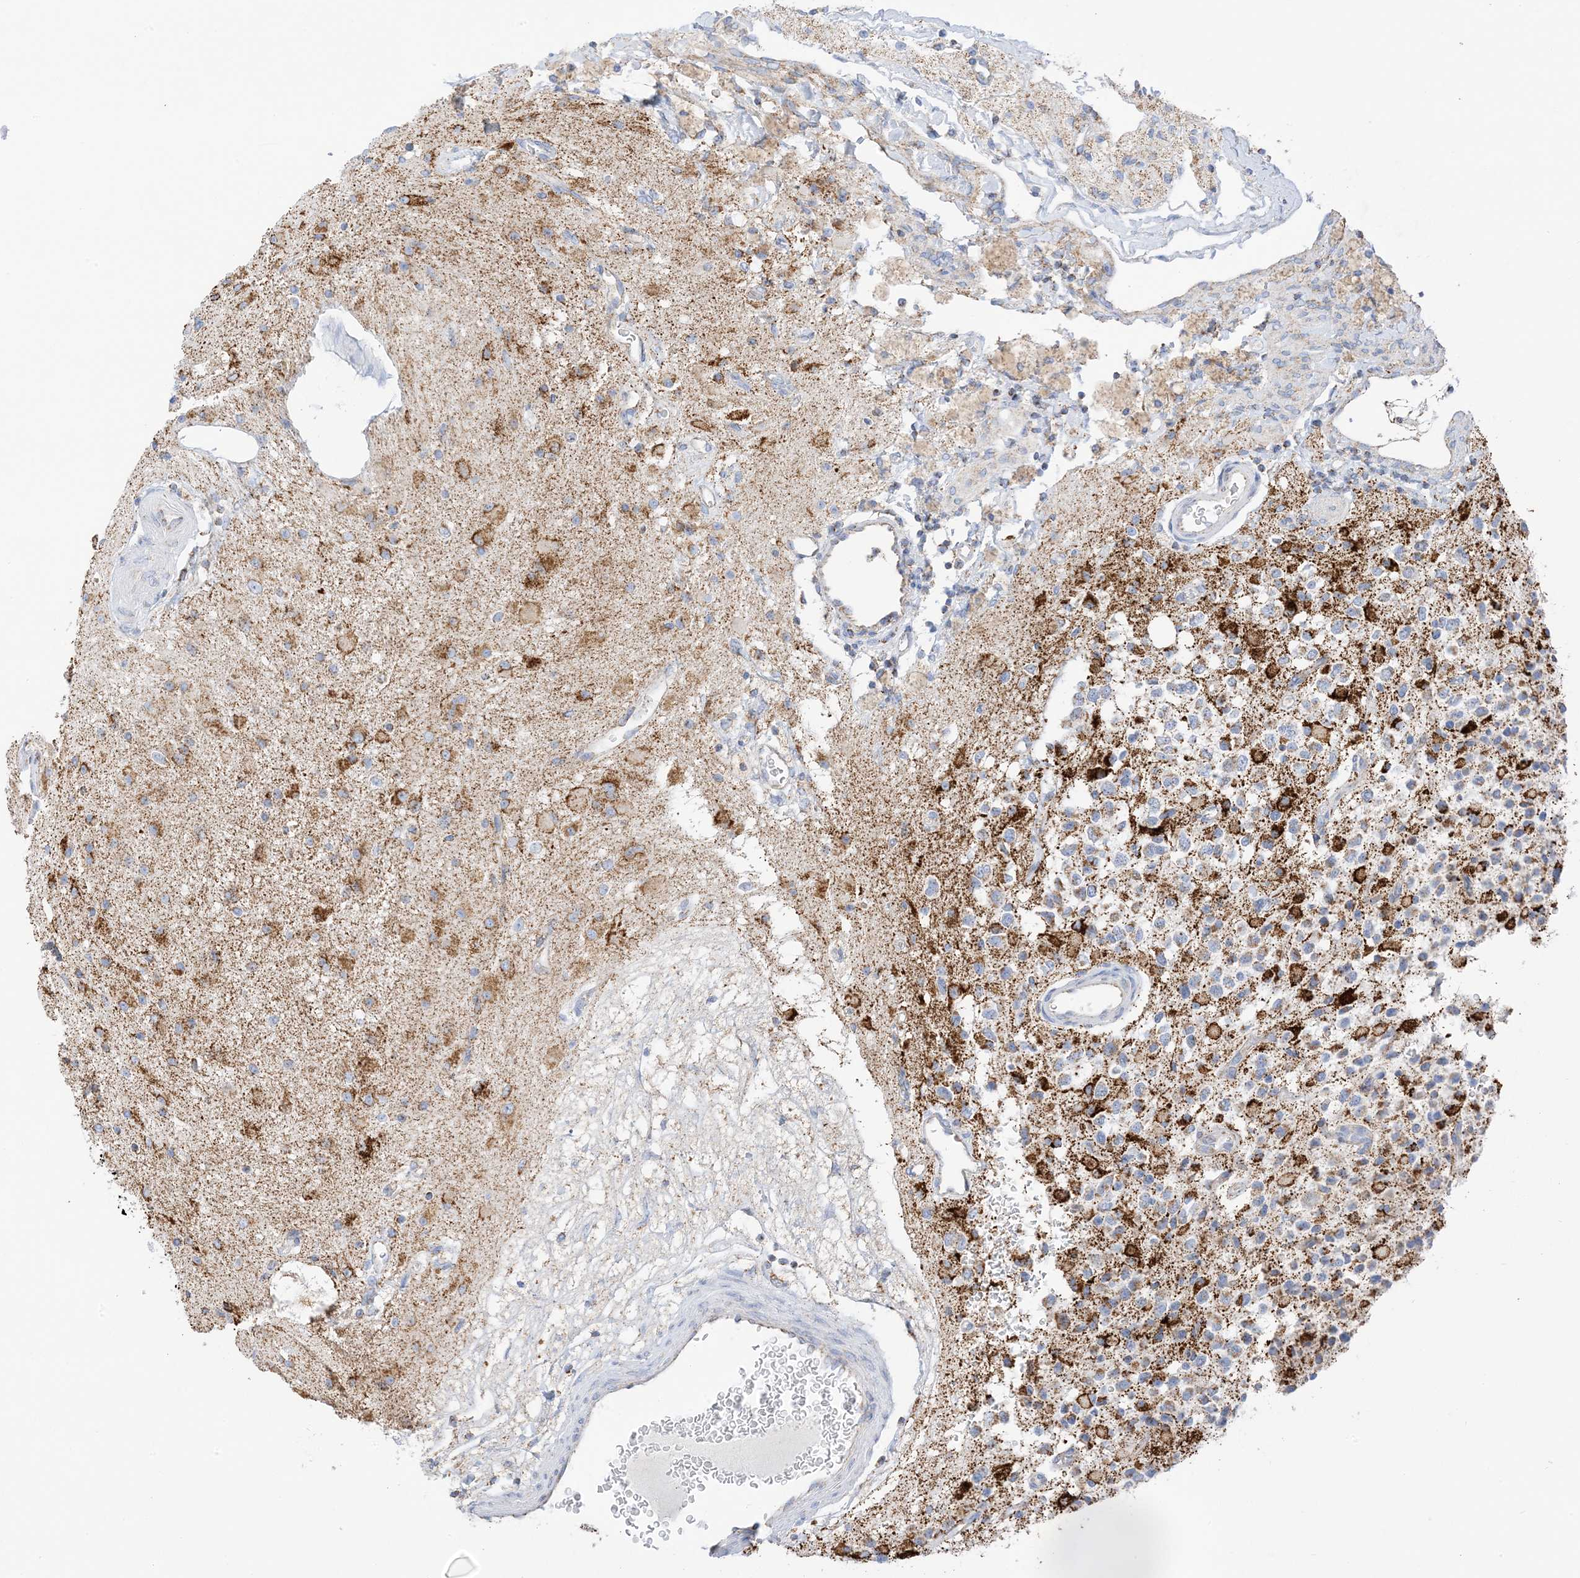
{"staining": {"intensity": "strong", "quantity": "25%-75%", "location": "cytoplasmic/membranous"}, "tissue": "glioma", "cell_type": "Tumor cells", "image_type": "cancer", "snomed": [{"axis": "morphology", "description": "Glioma, malignant, High grade"}, {"axis": "topography", "description": "Brain"}], "caption": "DAB (3,3'-diaminobenzidine) immunohistochemical staining of human glioma shows strong cytoplasmic/membranous protein positivity in approximately 25%-75% of tumor cells.", "gene": "CAPN13", "patient": {"sex": "male", "age": 34}}